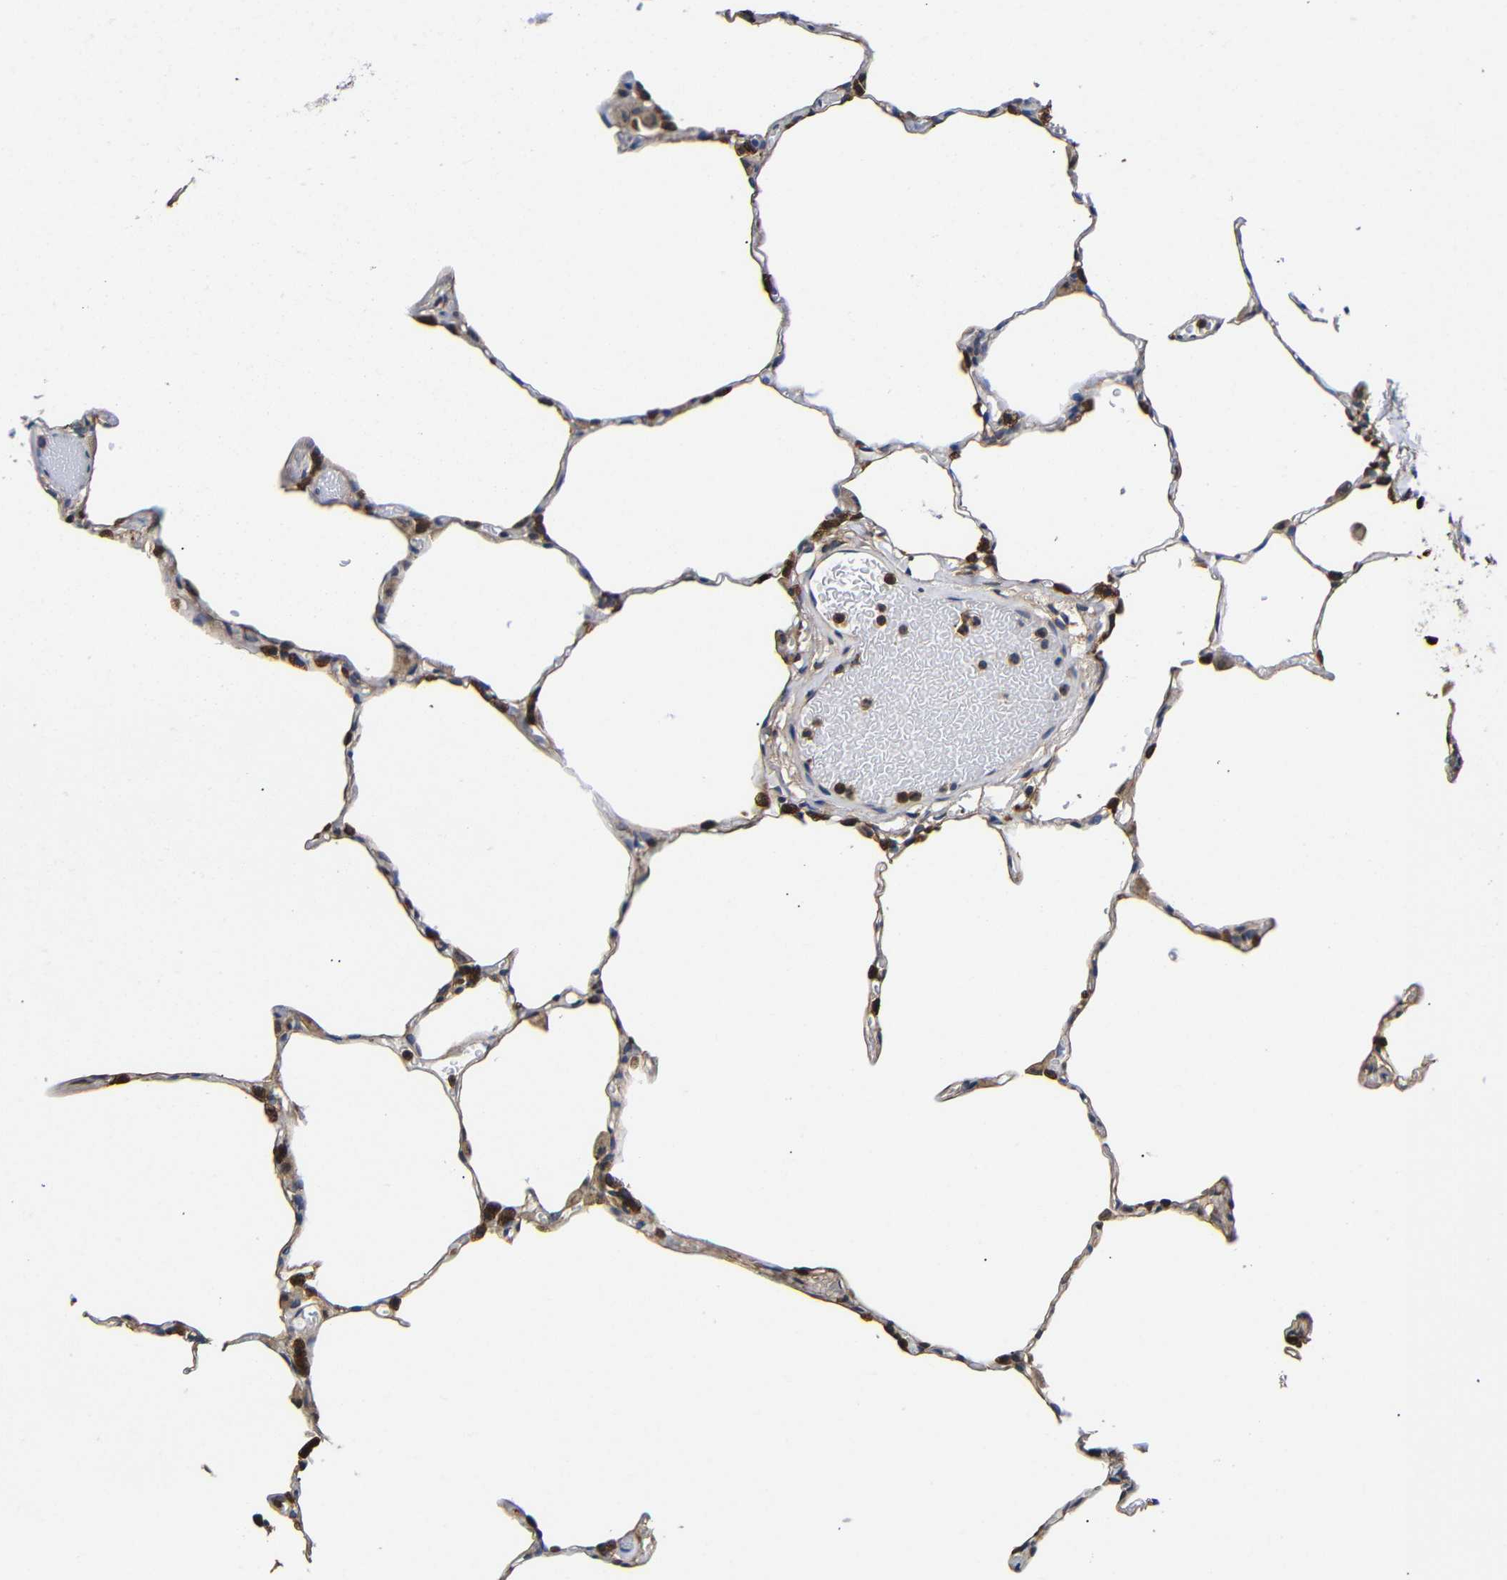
{"staining": {"intensity": "strong", "quantity": "25%-75%", "location": "cytoplasmic/membranous"}, "tissue": "lung", "cell_type": "Alveolar cells", "image_type": "normal", "snomed": [{"axis": "morphology", "description": "Normal tissue, NOS"}, {"axis": "topography", "description": "Lung"}], "caption": "High-magnification brightfield microscopy of benign lung stained with DAB (brown) and counterstained with hematoxylin (blue). alveolar cells exhibit strong cytoplasmic/membranous positivity is present in about25%-75% of cells.", "gene": "LRRCC1", "patient": {"sex": "female", "age": 49}}